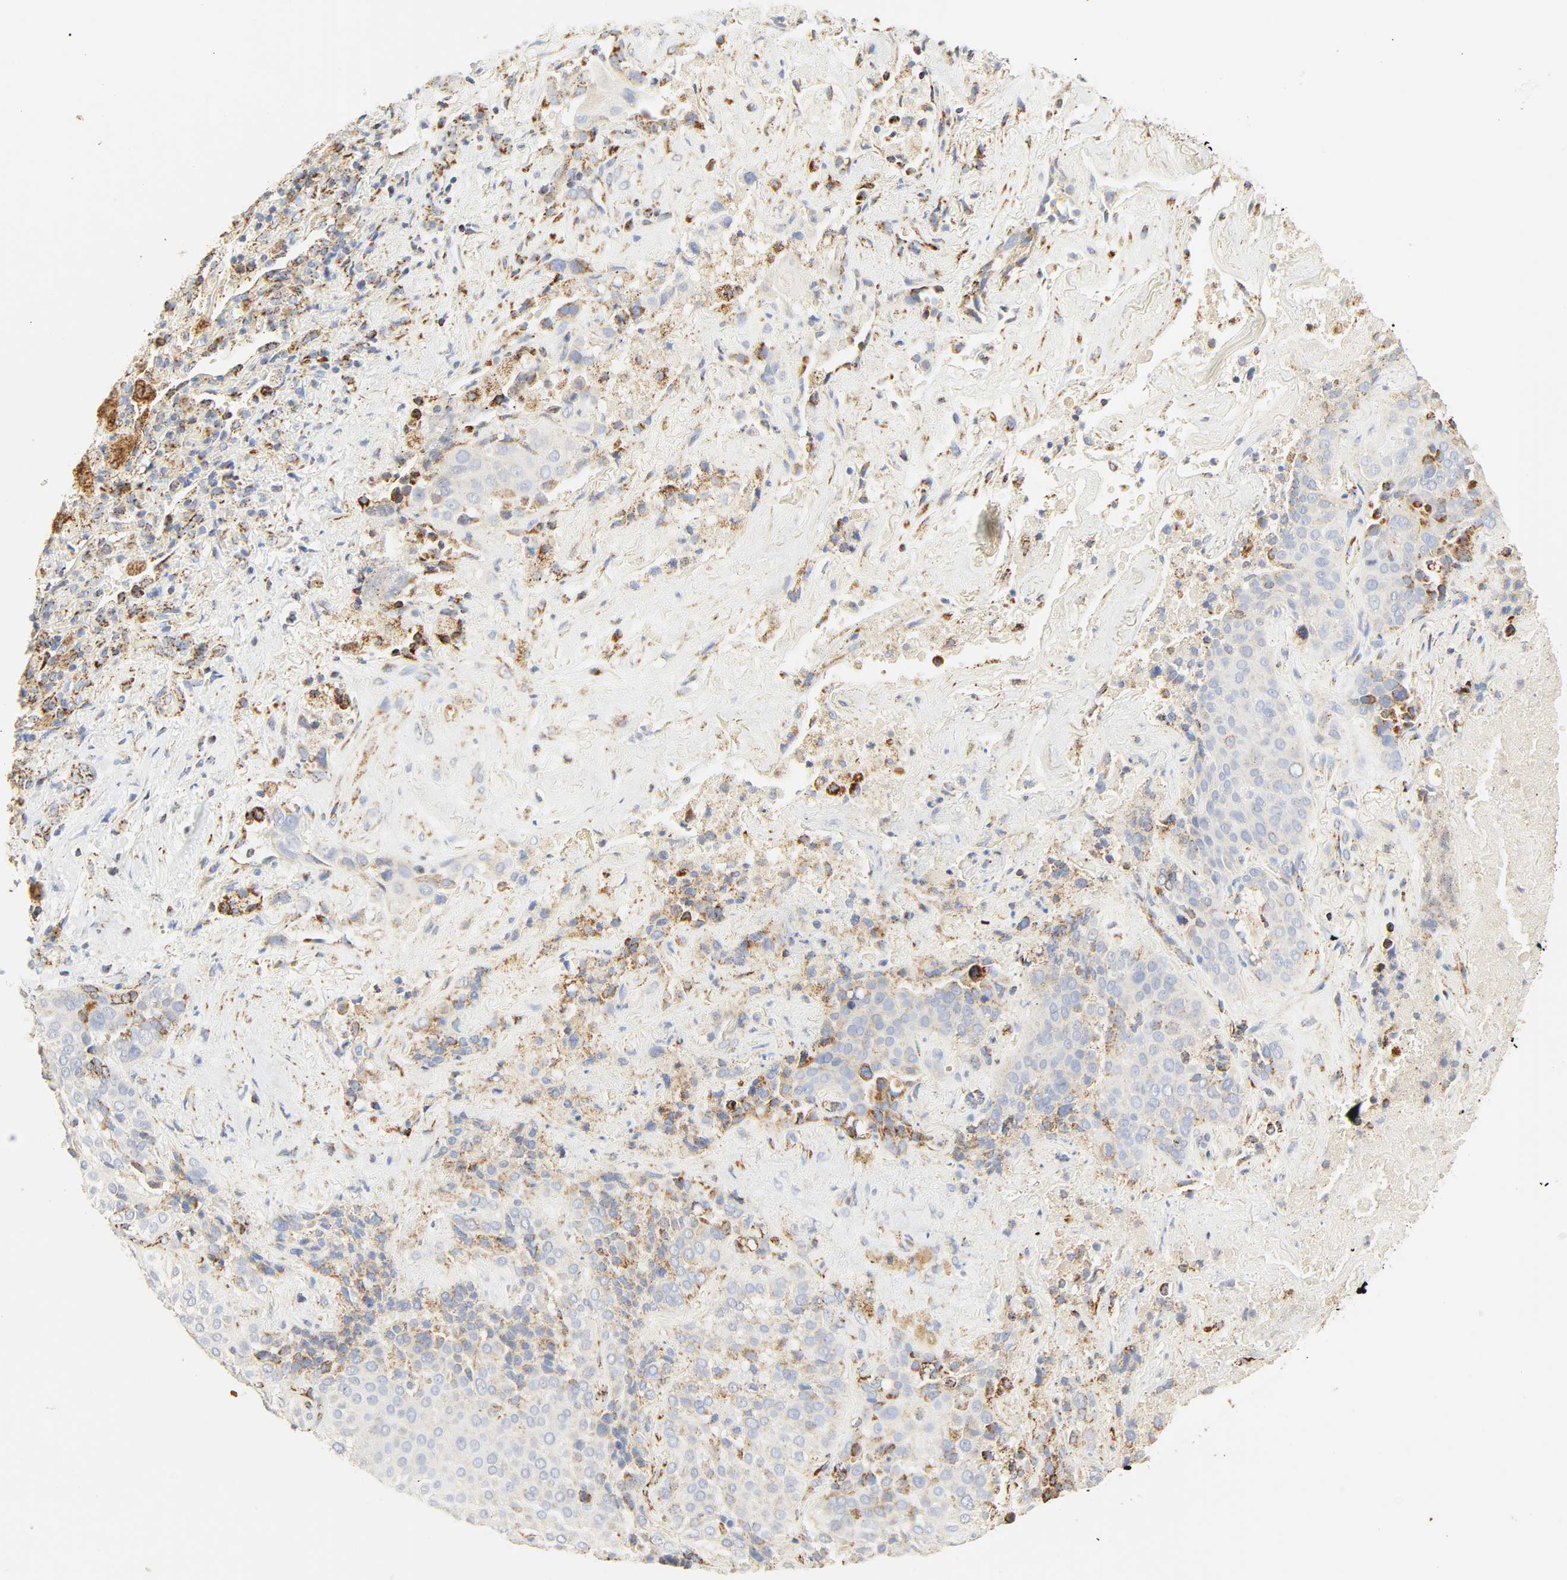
{"staining": {"intensity": "weak", "quantity": "<25%", "location": "cytoplasmic/membranous"}, "tissue": "lung cancer", "cell_type": "Tumor cells", "image_type": "cancer", "snomed": [{"axis": "morphology", "description": "Squamous cell carcinoma, NOS"}, {"axis": "topography", "description": "Lung"}], "caption": "Image shows no significant protein positivity in tumor cells of squamous cell carcinoma (lung).", "gene": "ACAT1", "patient": {"sex": "male", "age": 54}}